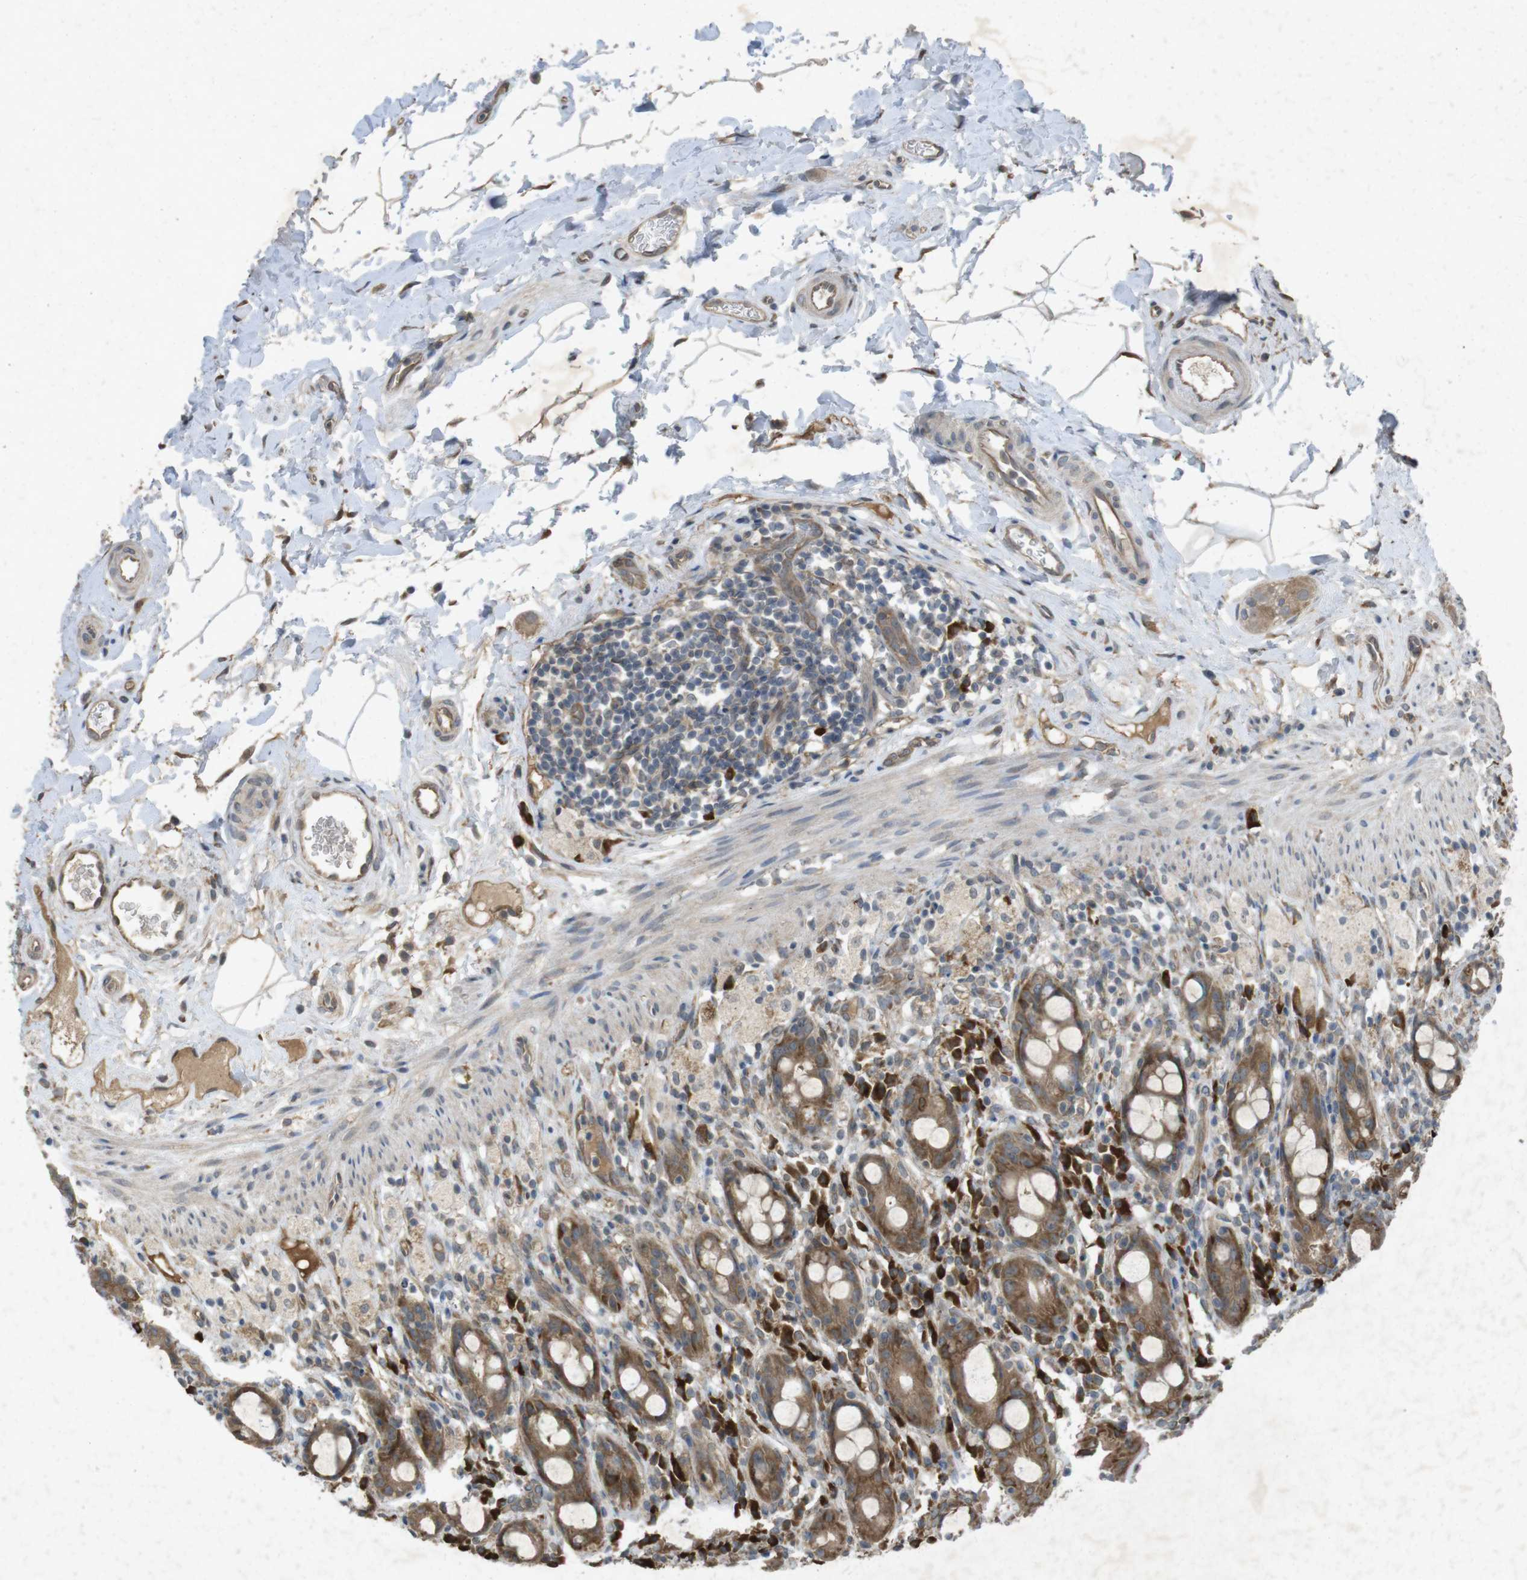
{"staining": {"intensity": "moderate", "quantity": ">75%", "location": "cytoplasmic/membranous"}, "tissue": "rectum", "cell_type": "Glandular cells", "image_type": "normal", "snomed": [{"axis": "morphology", "description": "Normal tissue, NOS"}, {"axis": "topography", "description": "Rectum"}], "caption": "Brown immunohistochemical staining in unremarkable rectum displays moderate cytoplasmic/membranous positivity in approximately >75% of glandular cells.", "gene": "FLCN", "patient": {"sex": "male", "age": 44}}